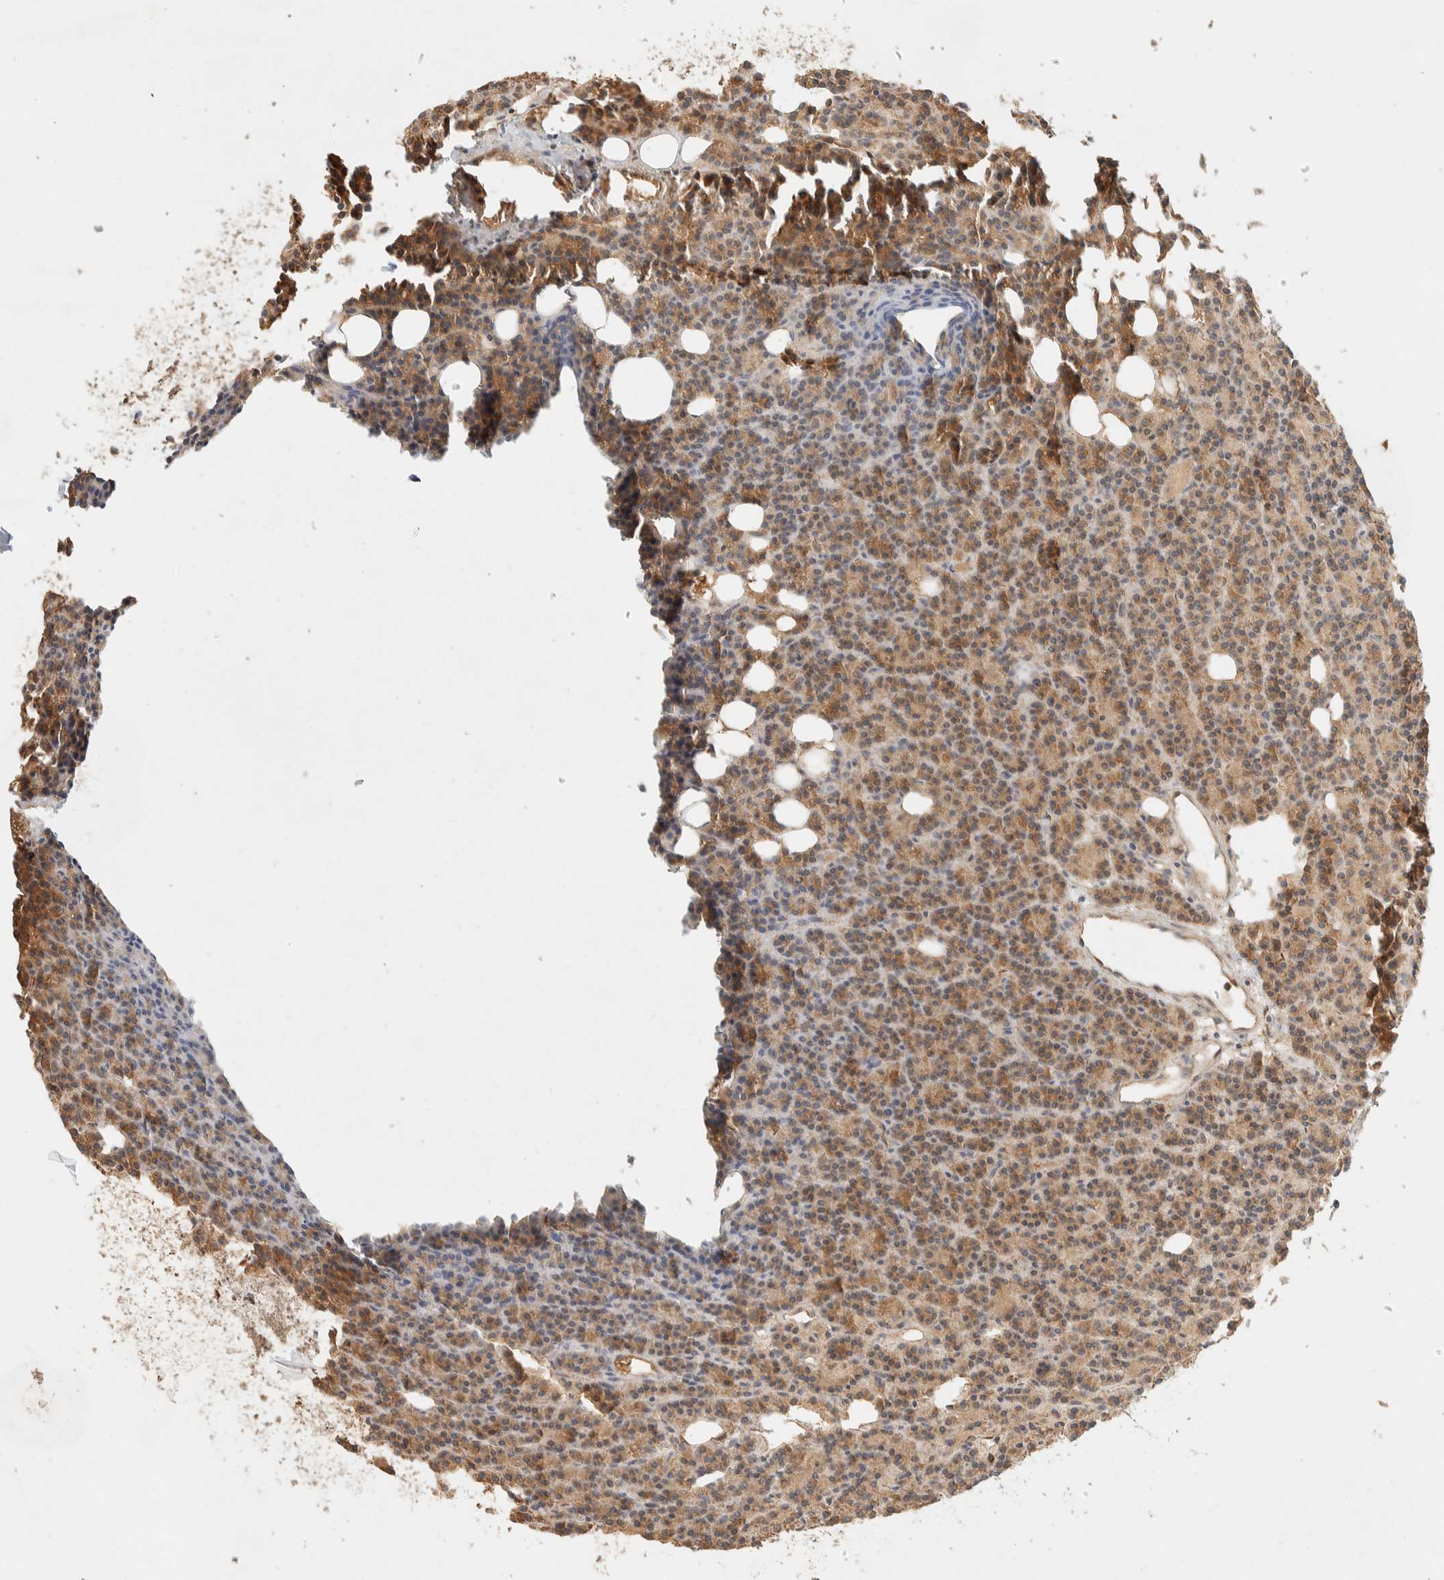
{"staining": {"intensity": "moderate", "quantity": "25%-75%", "location": "cytoplasmic/membranous"}, "tissue": "parathyroid gland", "cell_type": "Glandular cells", "image_type": "normal", "snomed": [{"axis": "morphology", "description": "Normal tissue, NOS"}, {"axis": "morphology", "description": "Adenoma, NOS"}, {"axis": "topography", "description": "Parathyroid gland"}], "caption": "Immunohistochemistry (DAB) staining of normal parathyroid gland exhibits moderate cytoplasmic/membranous protein expression in approximately 25%-75% of glandular cells.", "gene": "TTC3", "patient": {"sex": "female", "age": 57}}